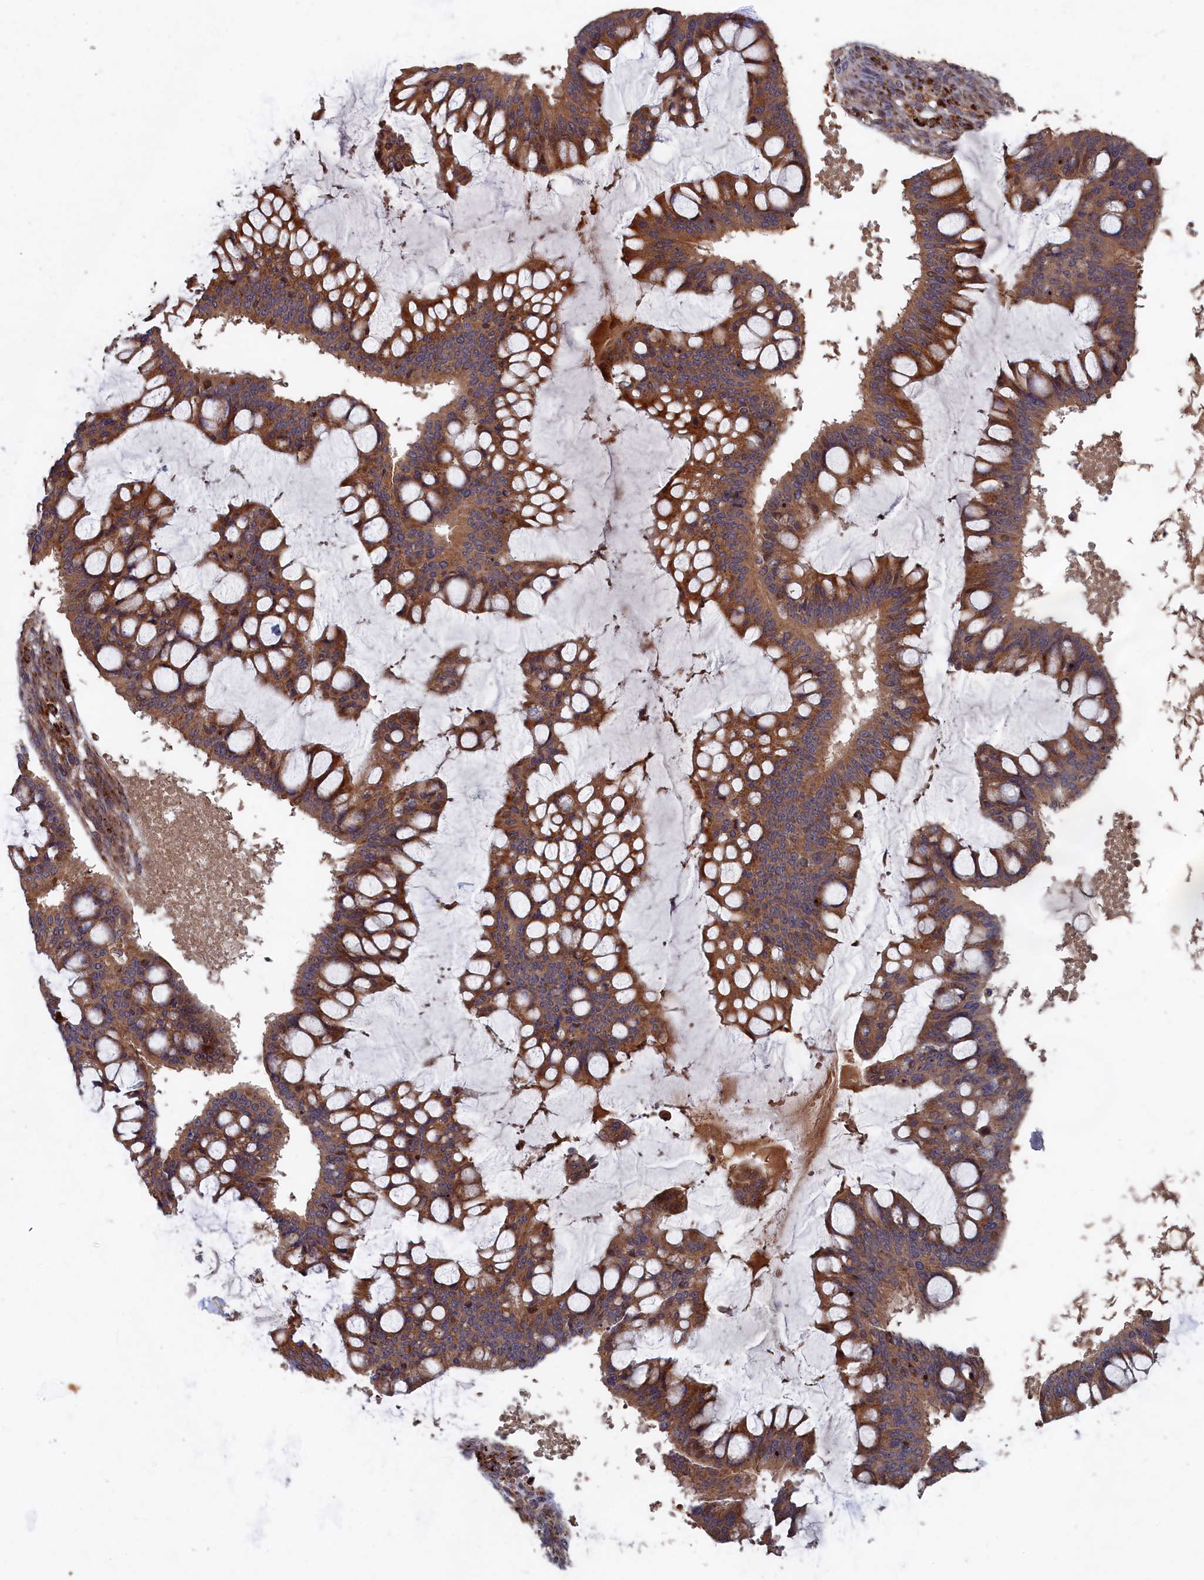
{"staining": {"intensity": "moderate", "quantity": ">75%", "location": "cytoplasmic/membranous"}, "tissue": "ovarian cancer", "cell_type": "Tumor cells", "image_type": "cancer", "snomed": [{"axis": "morphology", "description": "Cystadenocarcinoma, mucinous, NOS"}, {"axis": "topography", "description": "Ovary"}], "caption": "A micrograph showing moderate cytoplasmic/membranous staining in about >75% of tumor cells in ovarian cancer, as visualized by brown immunohistochemical staining.", "gene": "TRAPPC2L", "patient": {"sex": "female", "age": 73}}